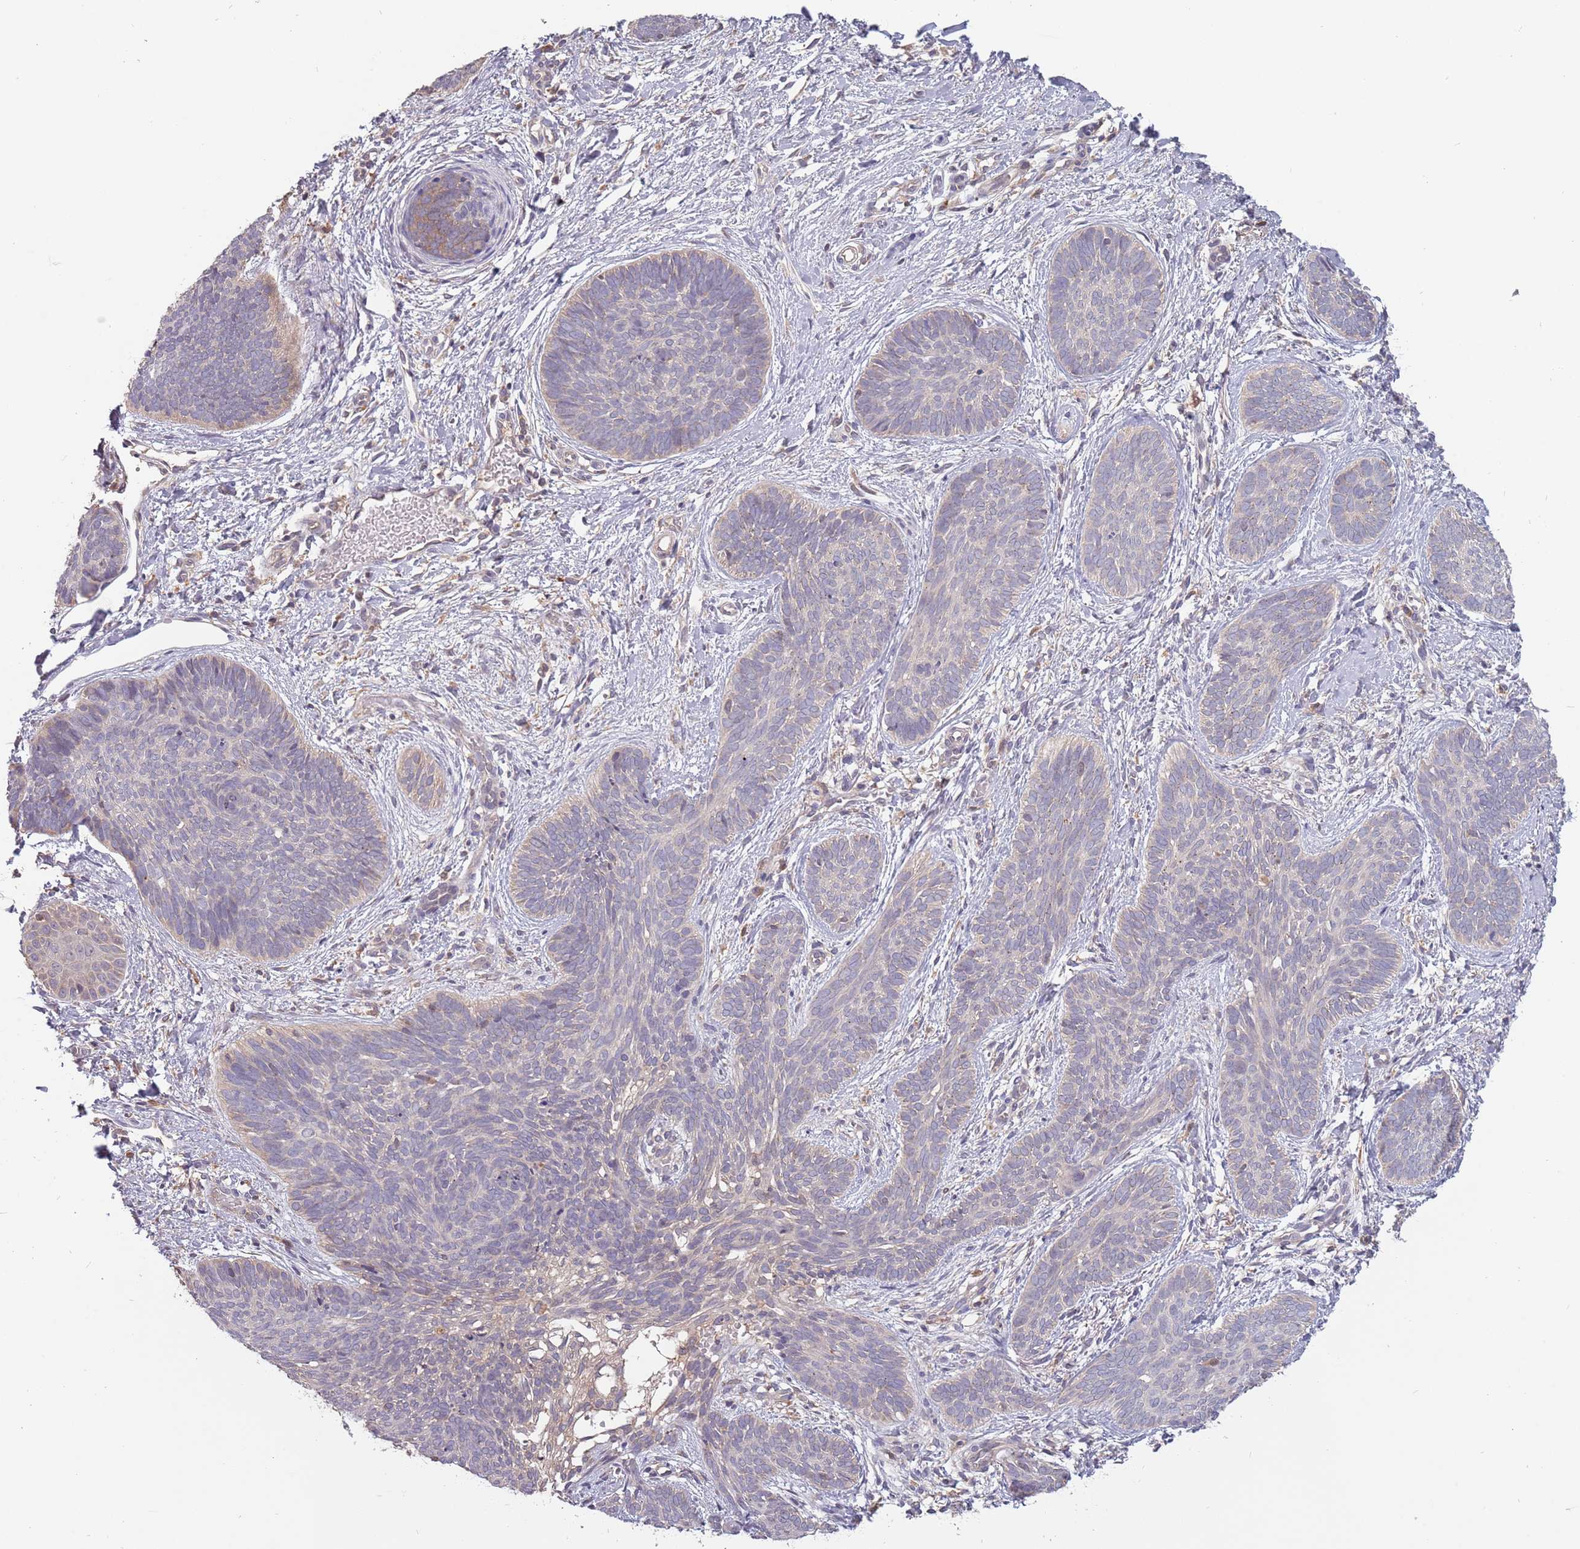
{"staining": {"intensity": "negative", "quantity": "none", "location": "none"}, "tissue": "skin cancer", "cell_type": "Tumor cells", "image_type": "cancer", "snomed": [{"axis": "morphology", "description": "Basal cell carcinoma"}, {"axis": "topography", "description": "Skin"}], "caption": "This image is of skin cancer stained with IHC to label a protein in brown with the nuclei are counter-stained blue. There is no positivity in tumor cells.", "gene": "USP32", "patient": {"sex": "female", "age": 81}}